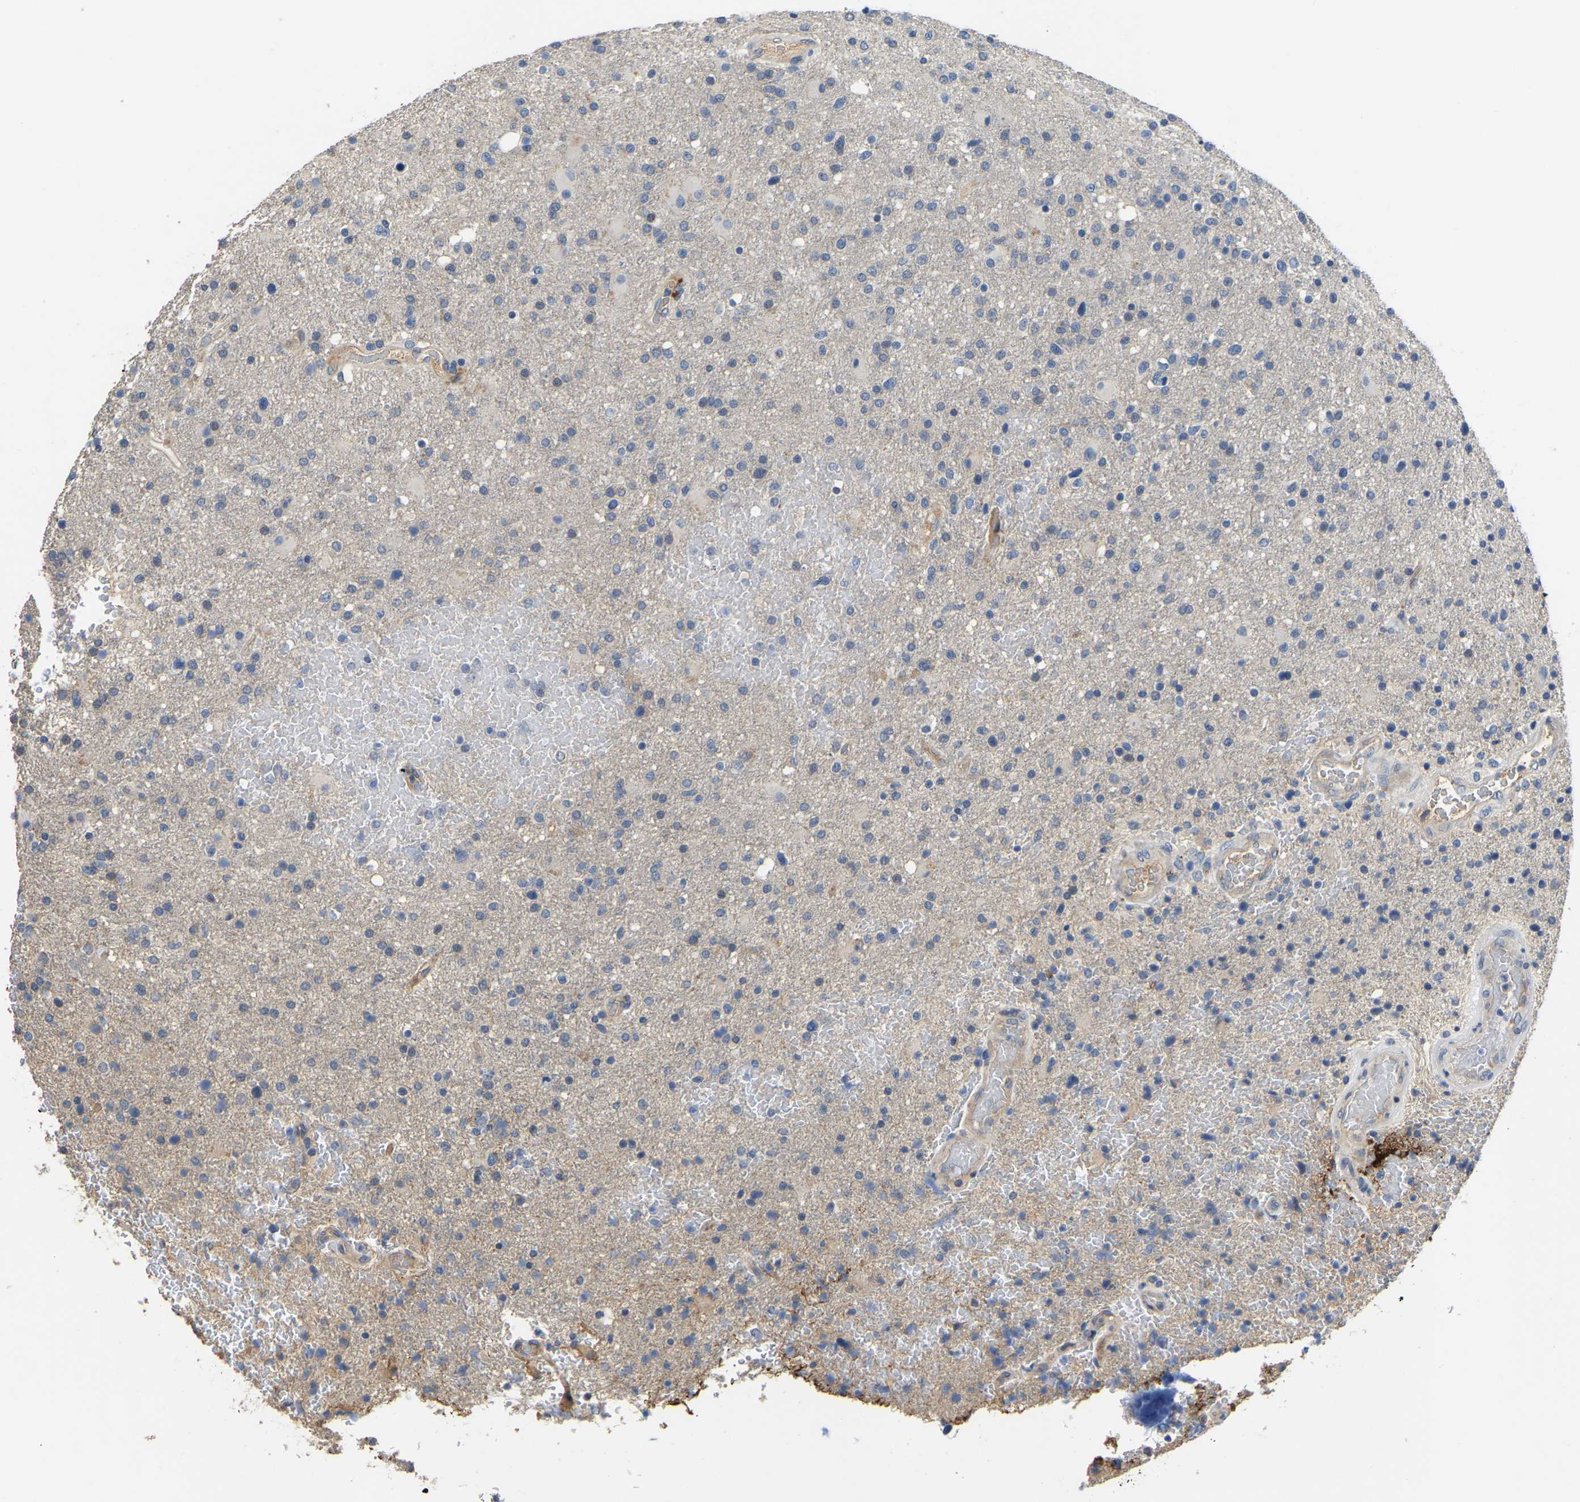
{"staining": {"intensity": "negative", "quantity": "none", "location": "none"}, "tissue": "glioma", "cell_type": "Tumor cells", "image_type": "cancer", "snomed": [{"axis": "morphology", "description": "Glioma, malignant, High grade"}, {"axis": "topography", "description": "Brain"}], "caption": "Tumor cells are negative for brown protein staining in glioma.", "gene": "HIGD2B", "patient": {"sex": "male", "age": 72}}